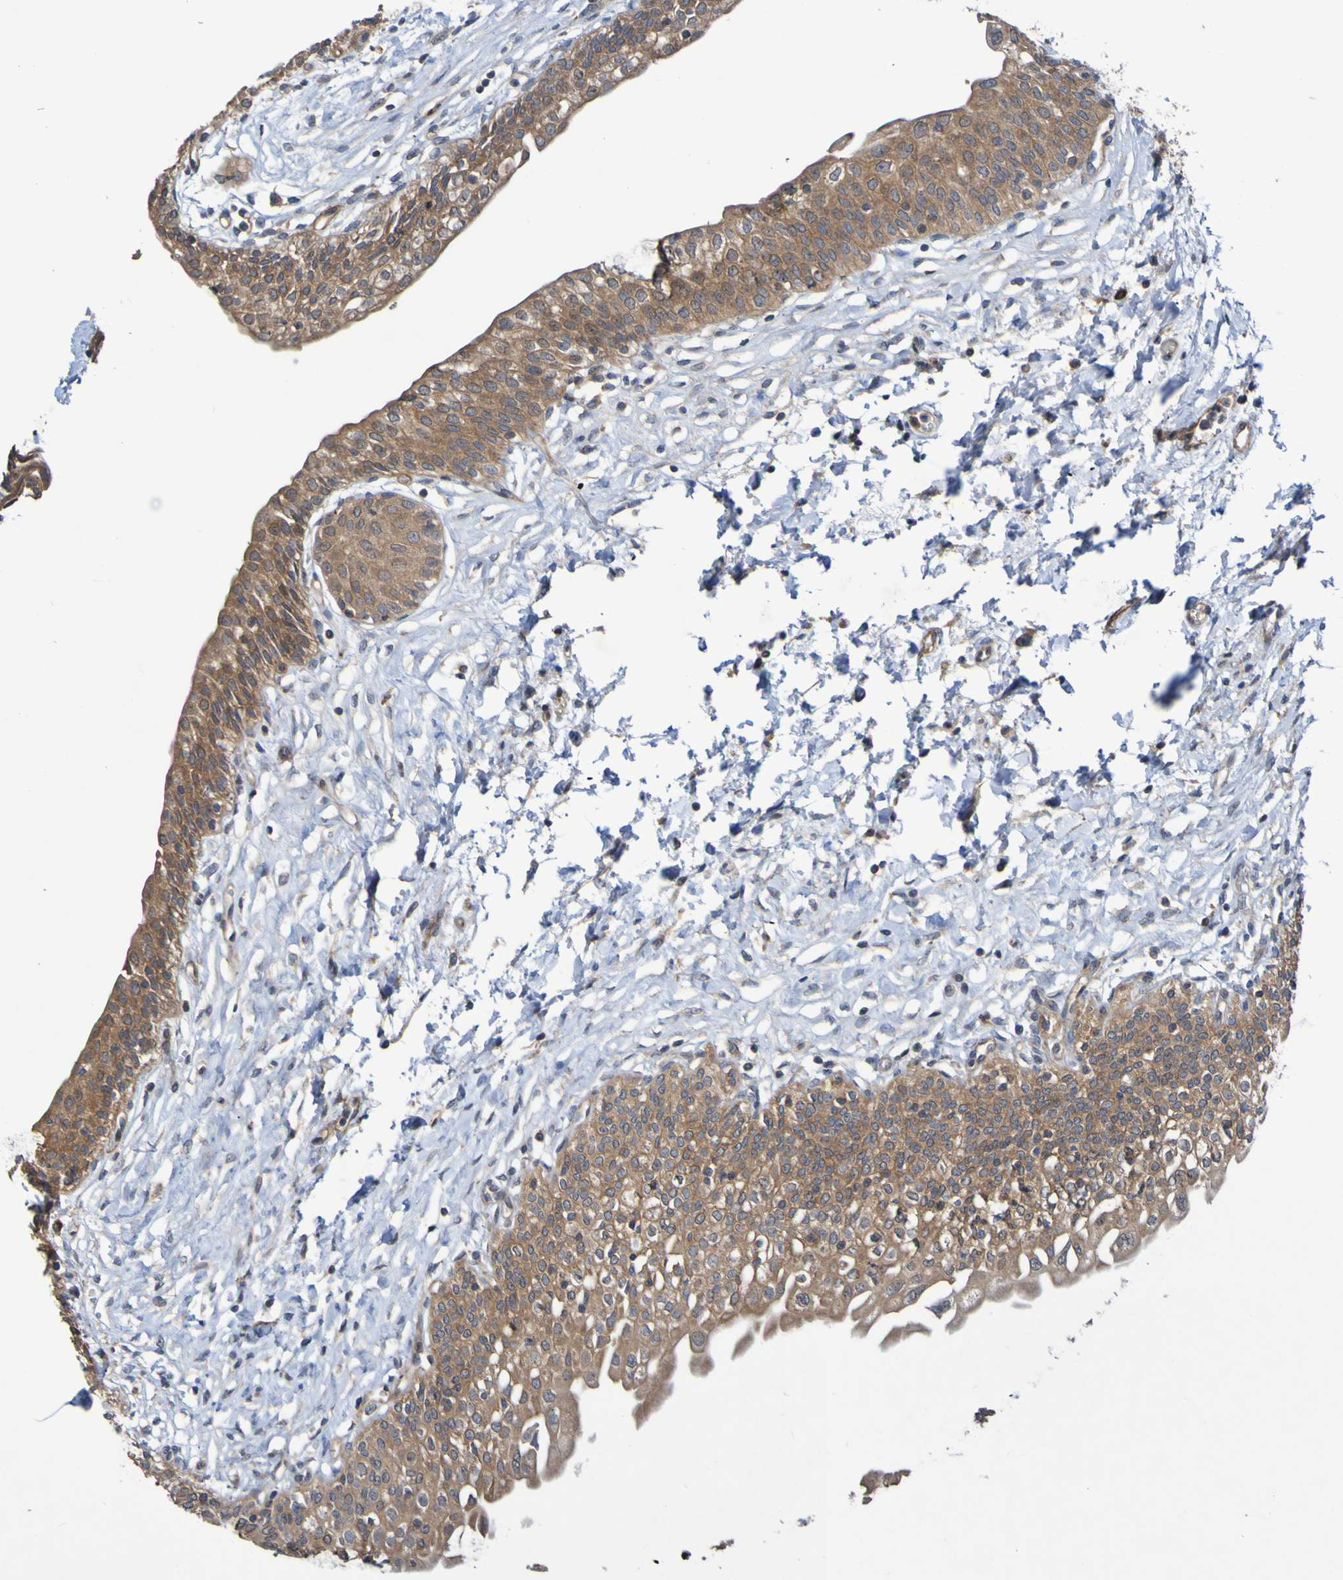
{"staining": {"intensity": "moderate", "quantity": ">75%", "location": "cytoplasmic/membranous"}, "tissue": "urinary bladder", "cell_type": "Urothelial cells", "image_type": "normal", "snomed": [{"axis": "morphology", "description": "Normal tissue, NOS"}, {"axis": "topography", "description": "Urinary bladder"}], "caption": "Immunohistochemistry micrograph of unremarkable human urinary bladder stained for a protein (brown), which demonstrates medium levels of moderate cytoplasmic/membranous positivity in about >75% of urothelial cells.", "gene": "SDK1", "patient": {"sex": "male", "age": 55}}